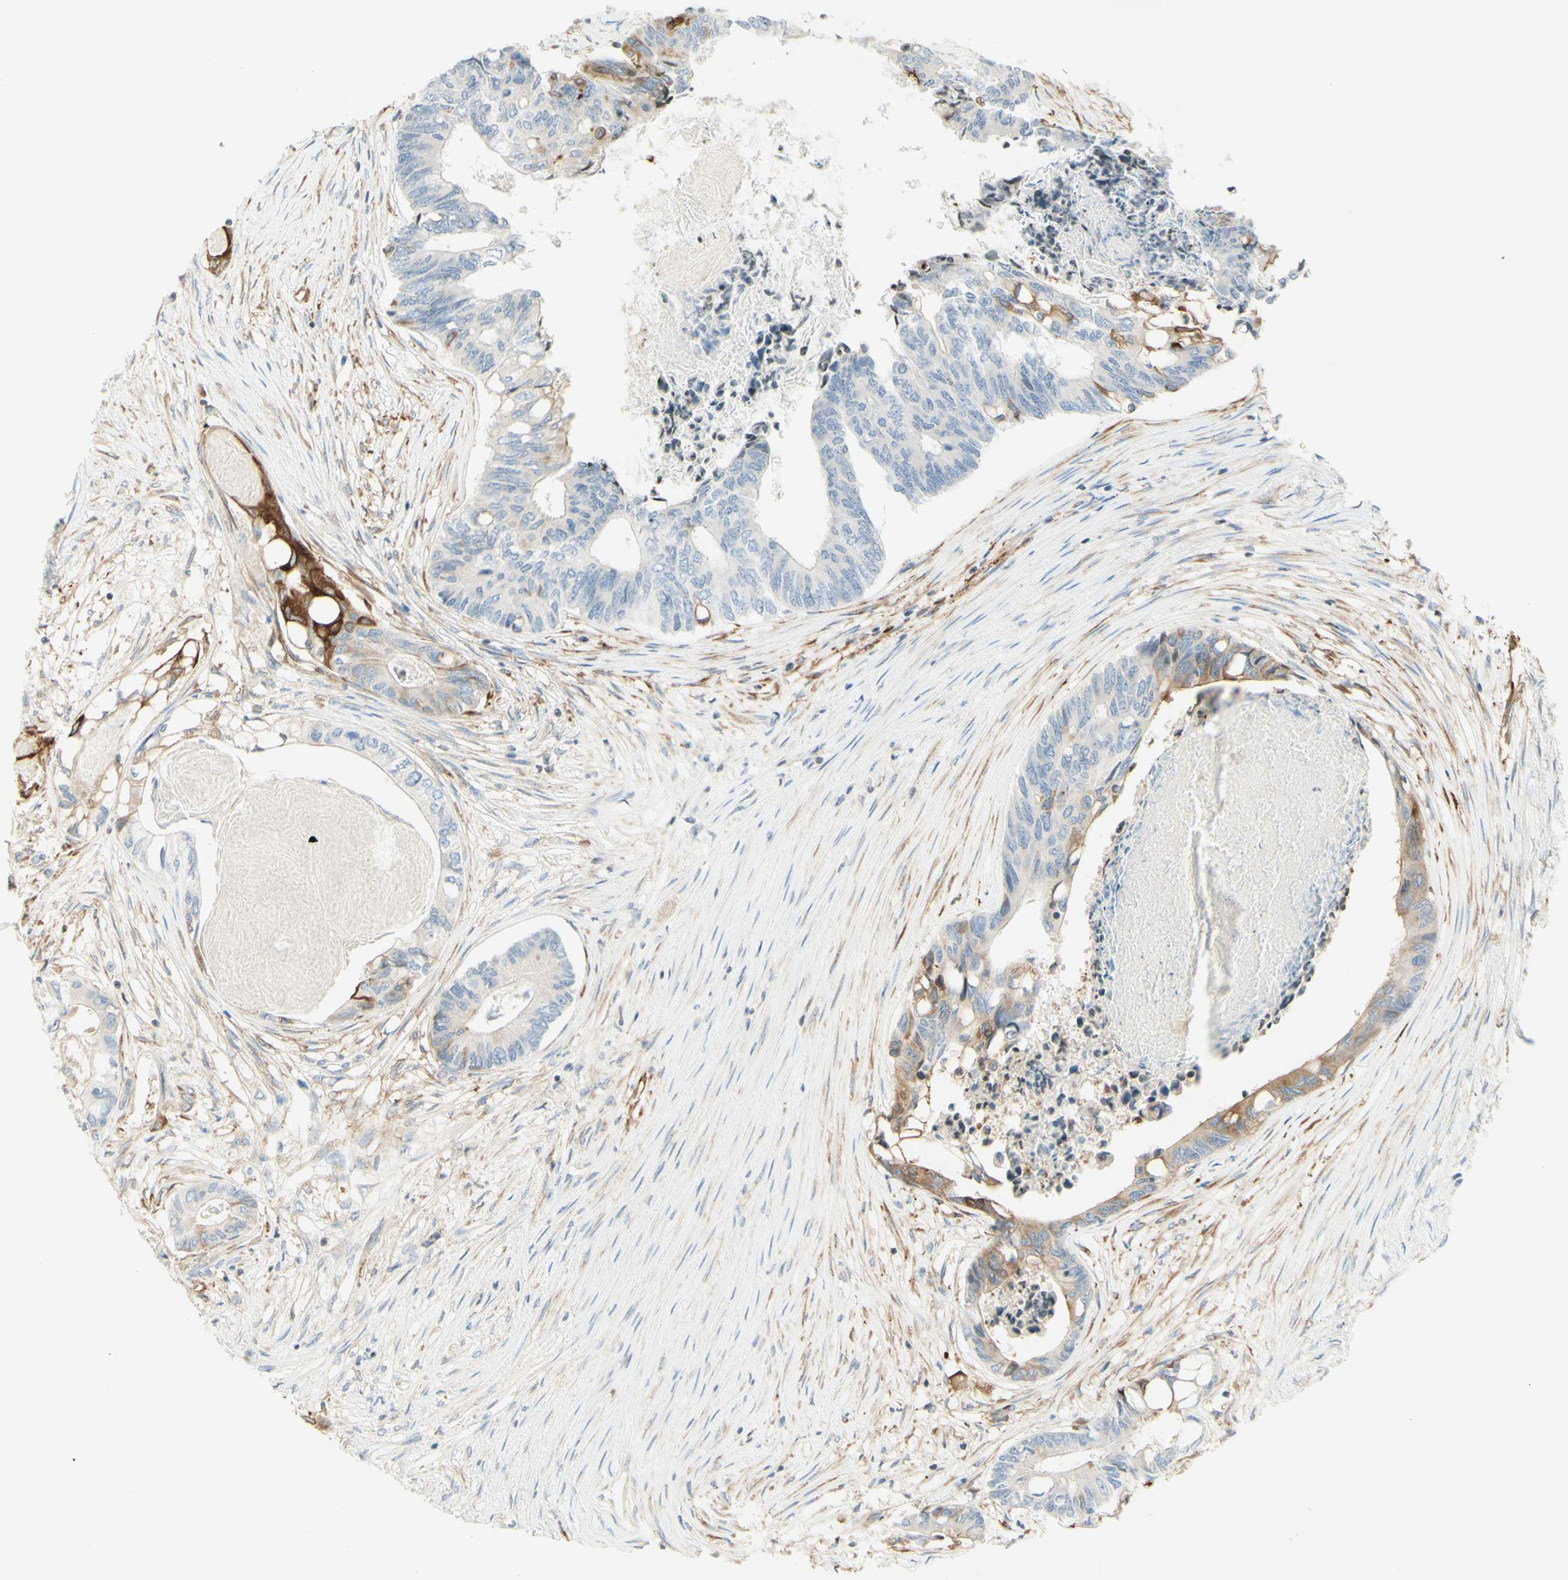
{"staining": {"intensity": "moderate", "quantity": "<25%", "location": "cytoplasmic/membranous"}, "tissue": "colorectal cancer", "cell_type": "Tumor cells", "image_type": "cancer", "snomed": [{"axis": "morphology", "description": "Adenocarcinoma, NOS"}, {"axis": "topography", "description": "Rectum"}], "caption": "Human adenocarcinoma (colorectal) stained for a protein (brown) displays moderate cytoplasmic/membranous positive staining in approximately <25% of tumor cells.", "gene": "MAP1B", "patient": {"sex": "male", "age": 63}}